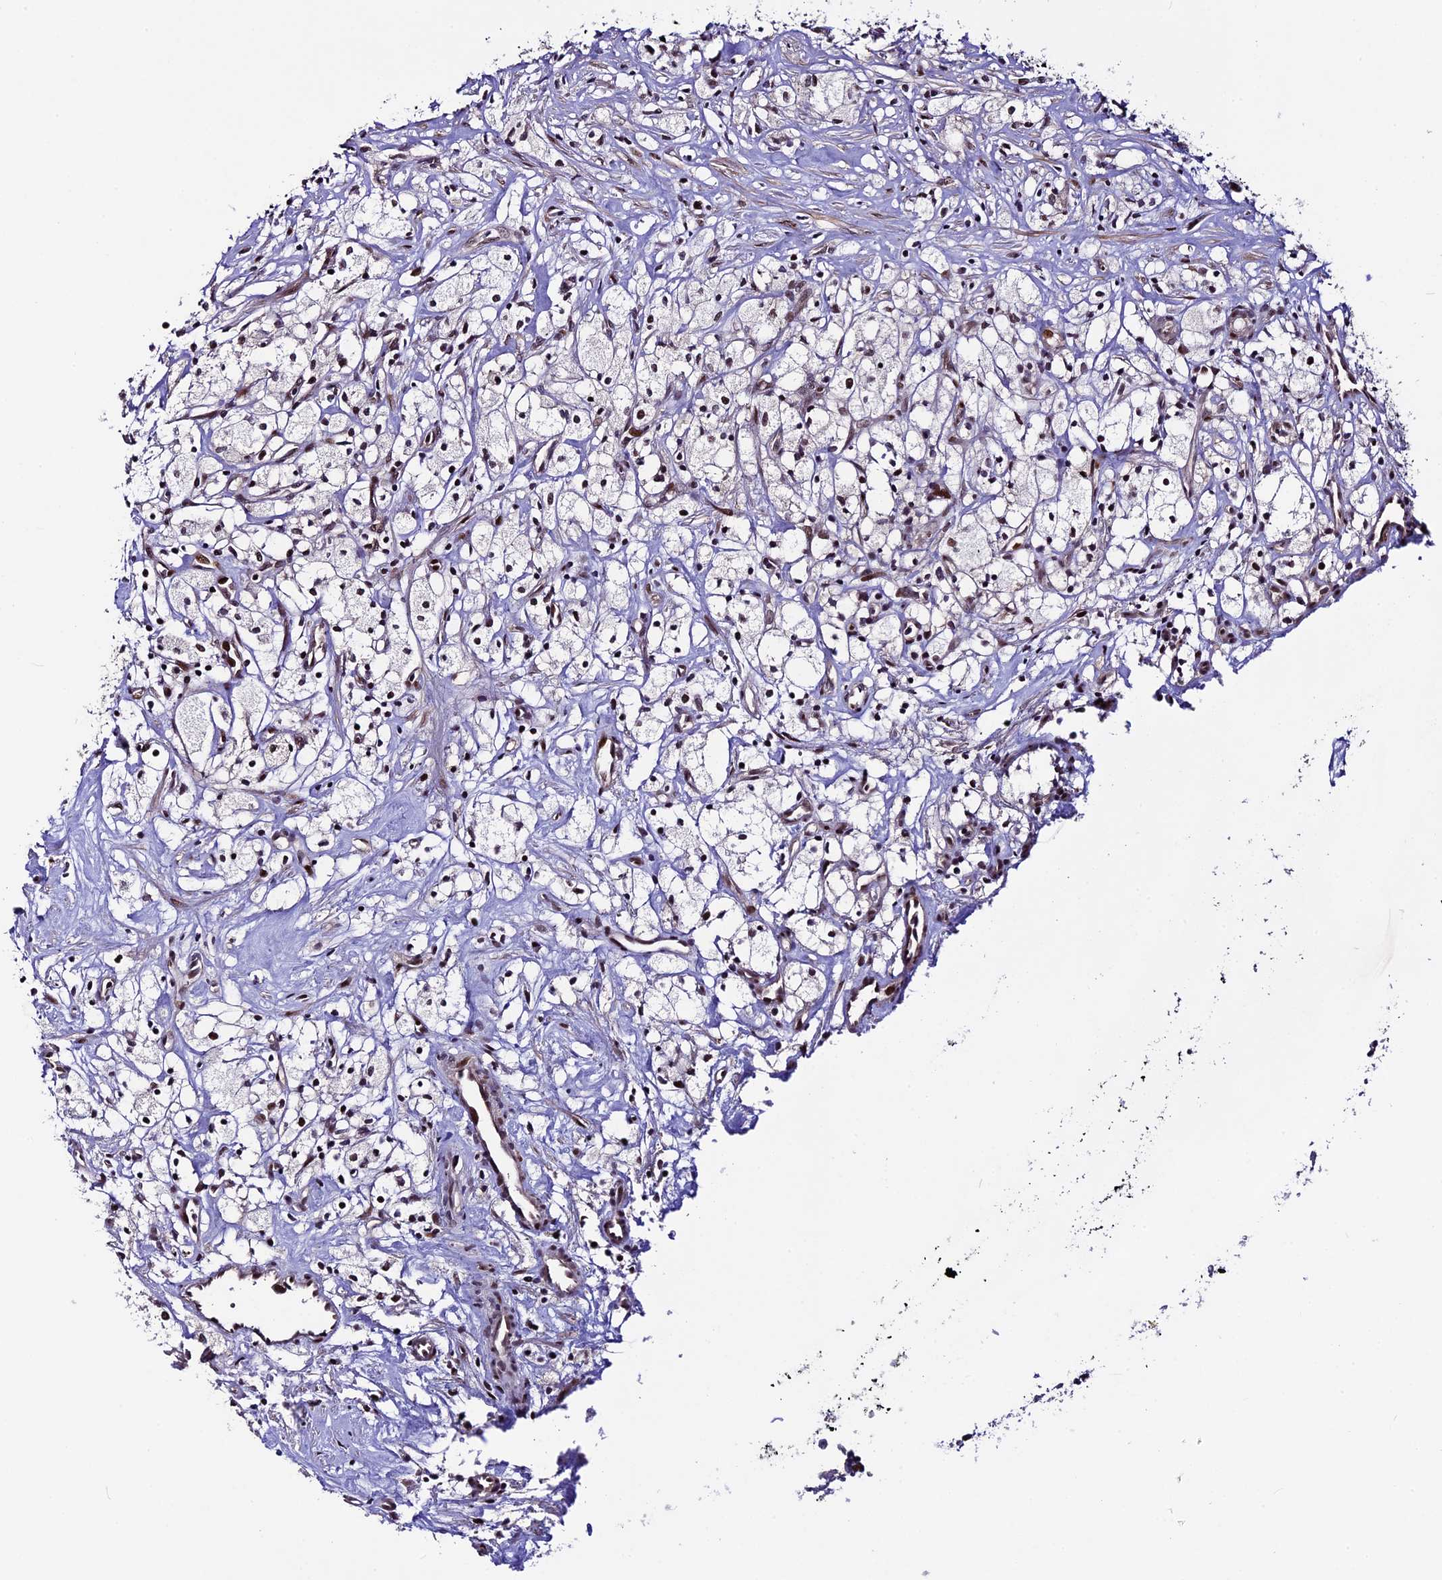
{"staining": {"intensity": "moderate", "quantity": ">75%", "location": "nuclear"}, "tissue": "renal cancer", "cell_type": "Tumor cells", "image_type": "cancer", "snomed": [{"axis": "morphology", "description": "Adenocarcinoma, NOS"}, {"axis": "topography", "description": "Kidney"}], "caption": "Human renal adenocarcinoma stained with a protein marker exhibits moderate staining in tumor cells.", "gene": "TCP11L2", "patient": {"sex": "male", "age": 59}}